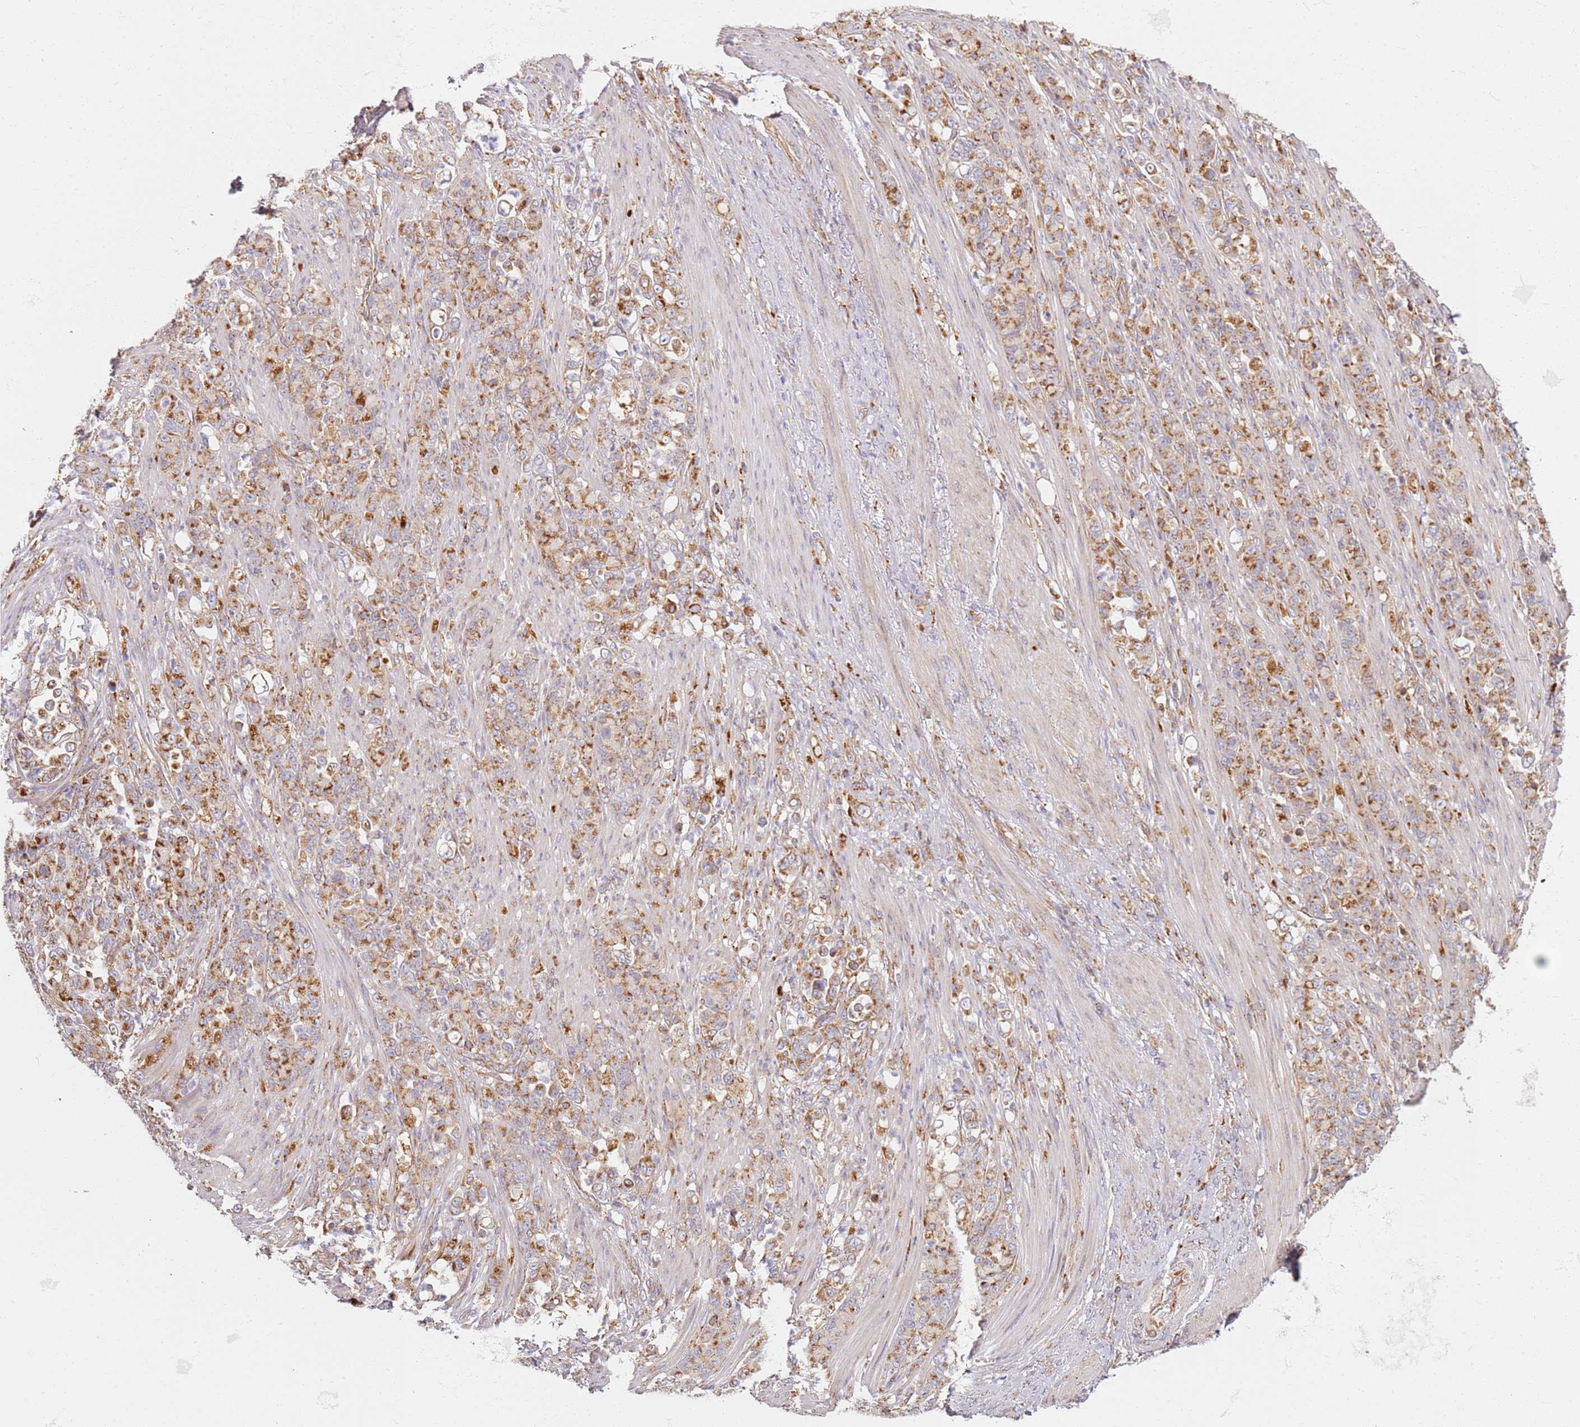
{"staining": {"intensity": "moderate", "quantity": ">75%", "location": "cytoplasmic/membranous"}, "tissue": "stomach cancer", "cell_type": "Tumor cells", "image_type": "cancer", "snomed": [{"axis": "morphology", "description": "Normal tissue, NOS"}, {"axis": "morphology", "description": "Adenocarcinoma, NOS"}, {"axis": "topography", "description": "Stomach"}], "caption": "Human adenocarcinoma (stomach) stained with a brown dye displays moderate cytoplasmic/membranous positive expression in about >75% of tumor cells.", "gene": "PROKR2", "patient": {"sex": "female", "age": 79}}